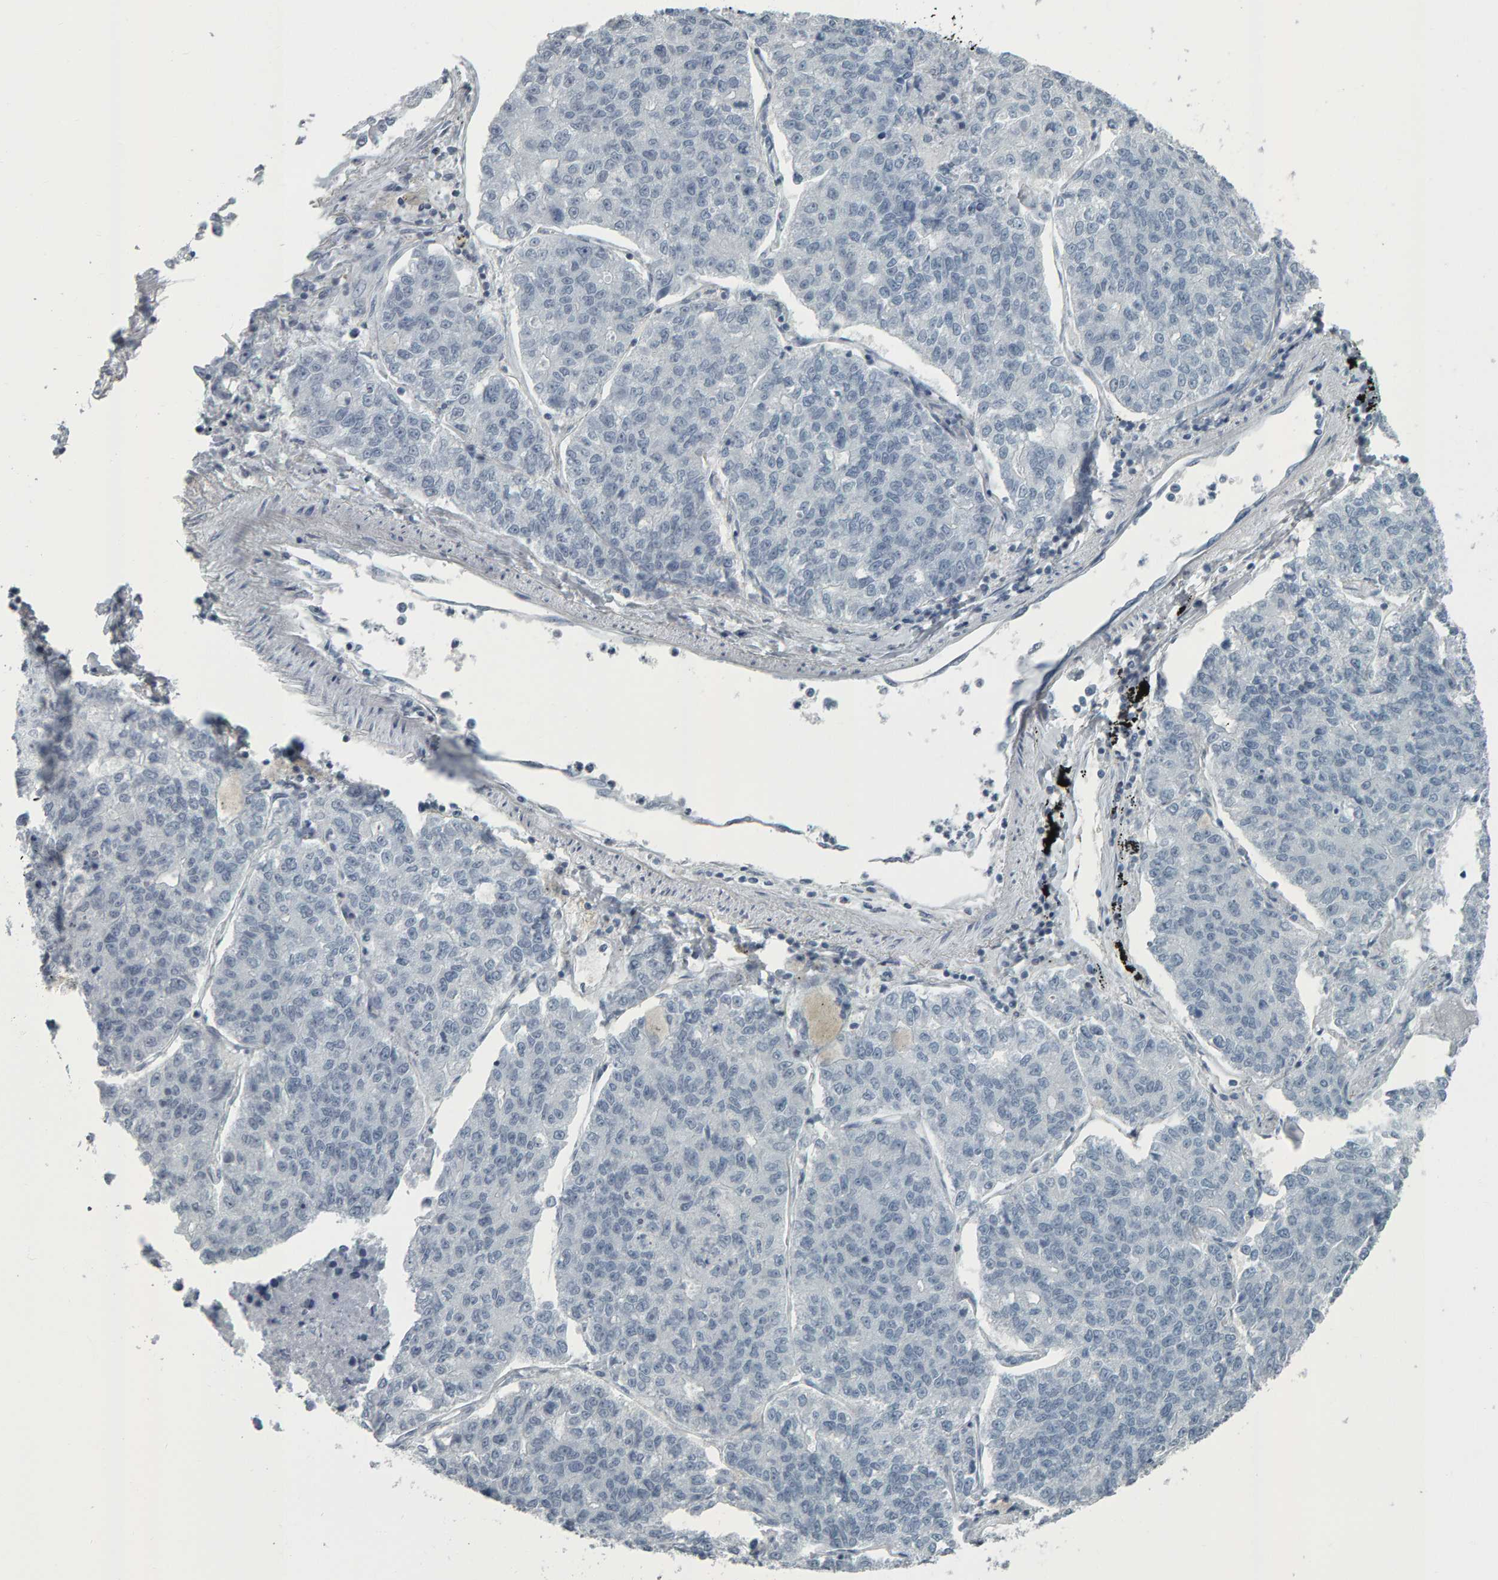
{"staining": {"intensity": "negative", "quantity": "none", "location": "none"}, "tissue": "lung cancer", "cell_type": "Tumor cells", "image_type": "cancer", "snomed": [{"axis": "morphology", "description": "Adenocarcinoma, NOS"}, {"axis": "topography", "description": "Lung"}], "caption": "Immunohistochemistry histopathology image of human lung adenocarcinoma stained for a protein (brown), which displays no positivity in tumor cells. (IHC, brightfield microscopy, high magnification).", "gene": "PYY", "patient": {"sex": "male", "age": 49}}